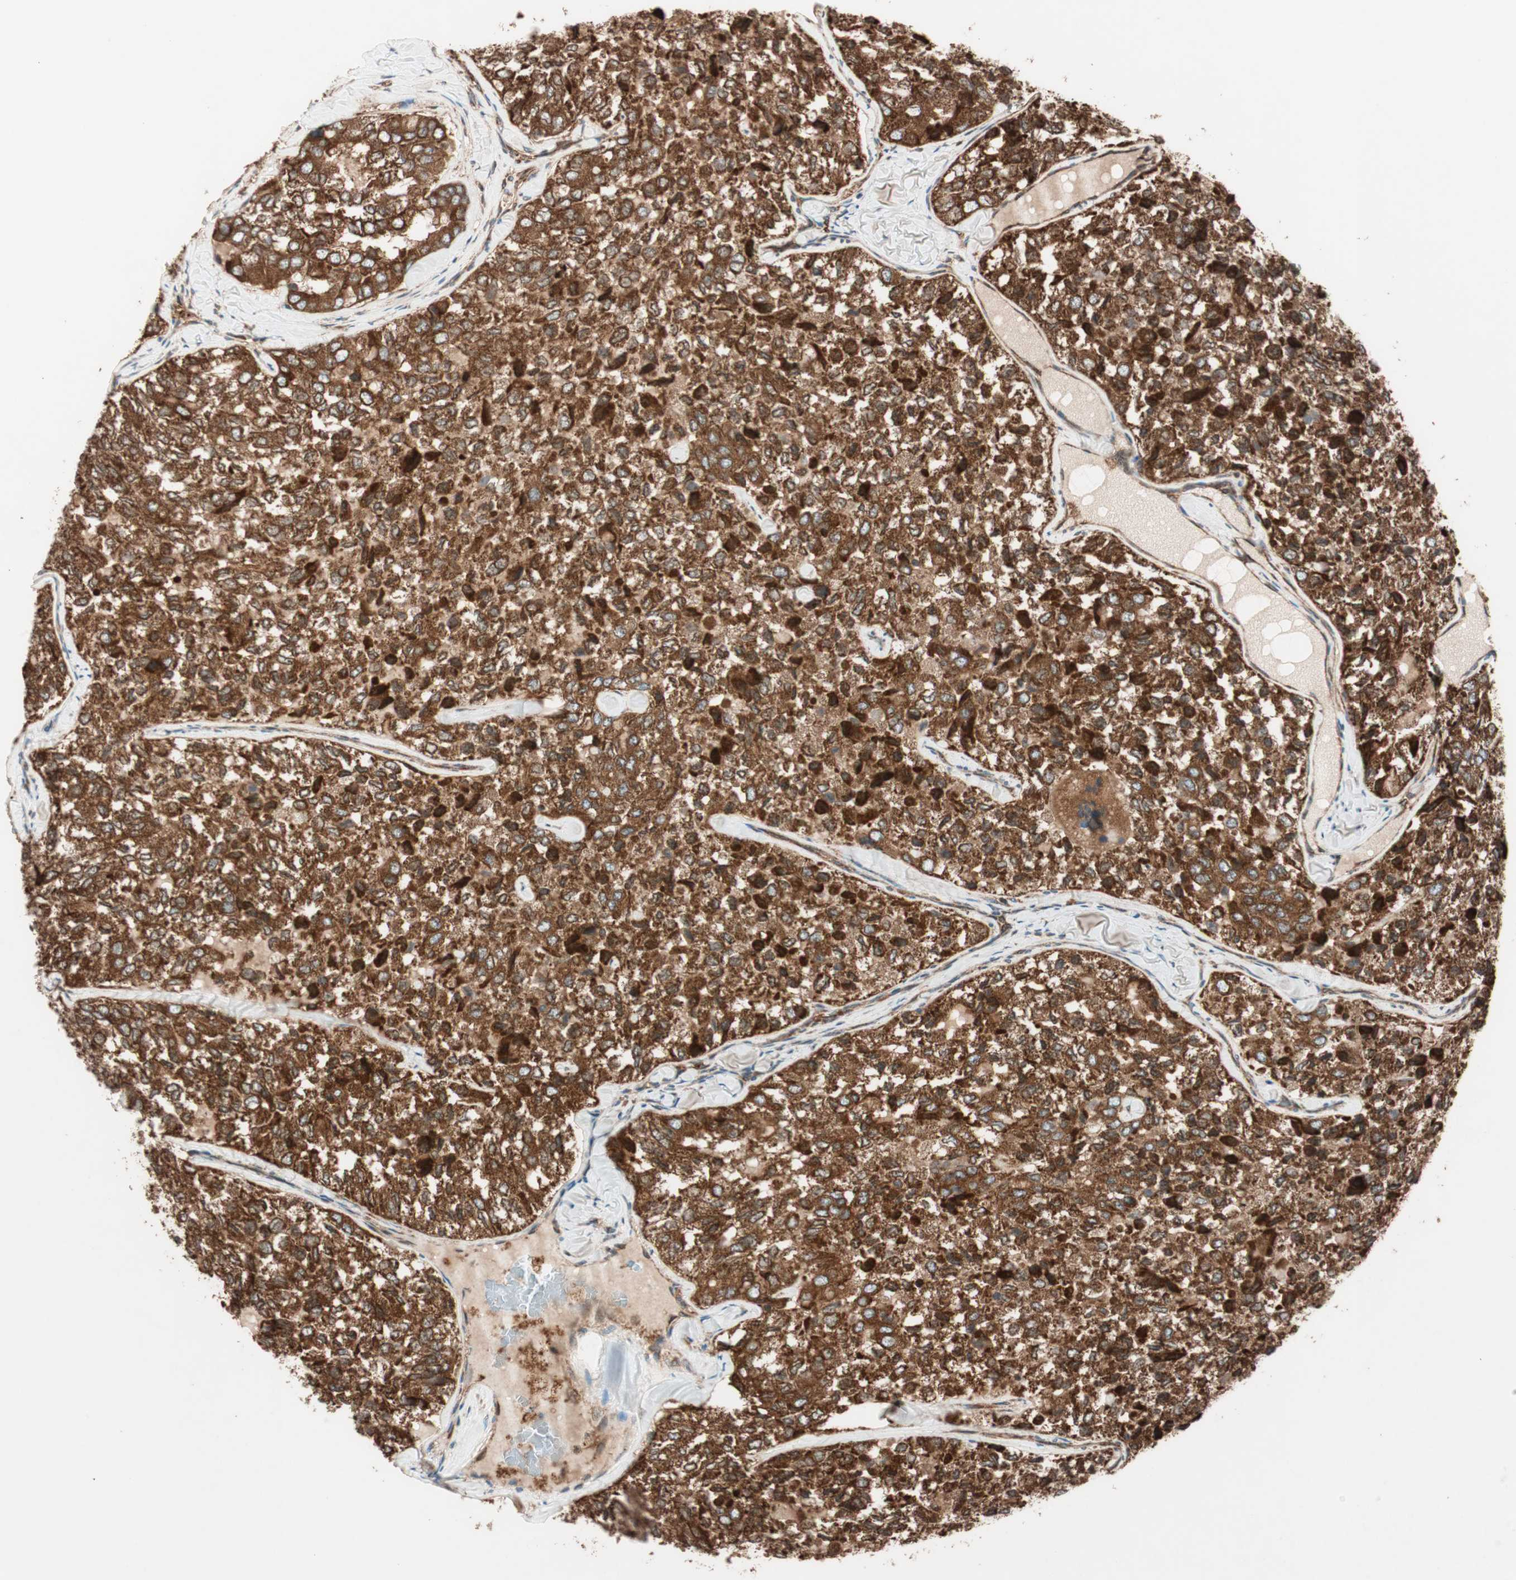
{"staining": {"intensity": "strong", "quantity": ">75%", "location": "cytoplasmic/membranous"}, "tissue": "thyroid cancer", "cell_type": "Tumor cells", "image_type": "cancer", "snomed": [{"axis": "morphology", "description": "Follicular adenoma carcinoma, NOS"}, {"axis": "topography", "description": "Thyroid gland"}], "caption": "Immunohistochemistry micrograph of thyroid cancer stained for a protein (brown), which displays high levels of strong cytoplasmic/membranous expression in about >75% of tumor cells.", "gene": "RAB5A", "patient": {"sex": "male", "age": 75}}